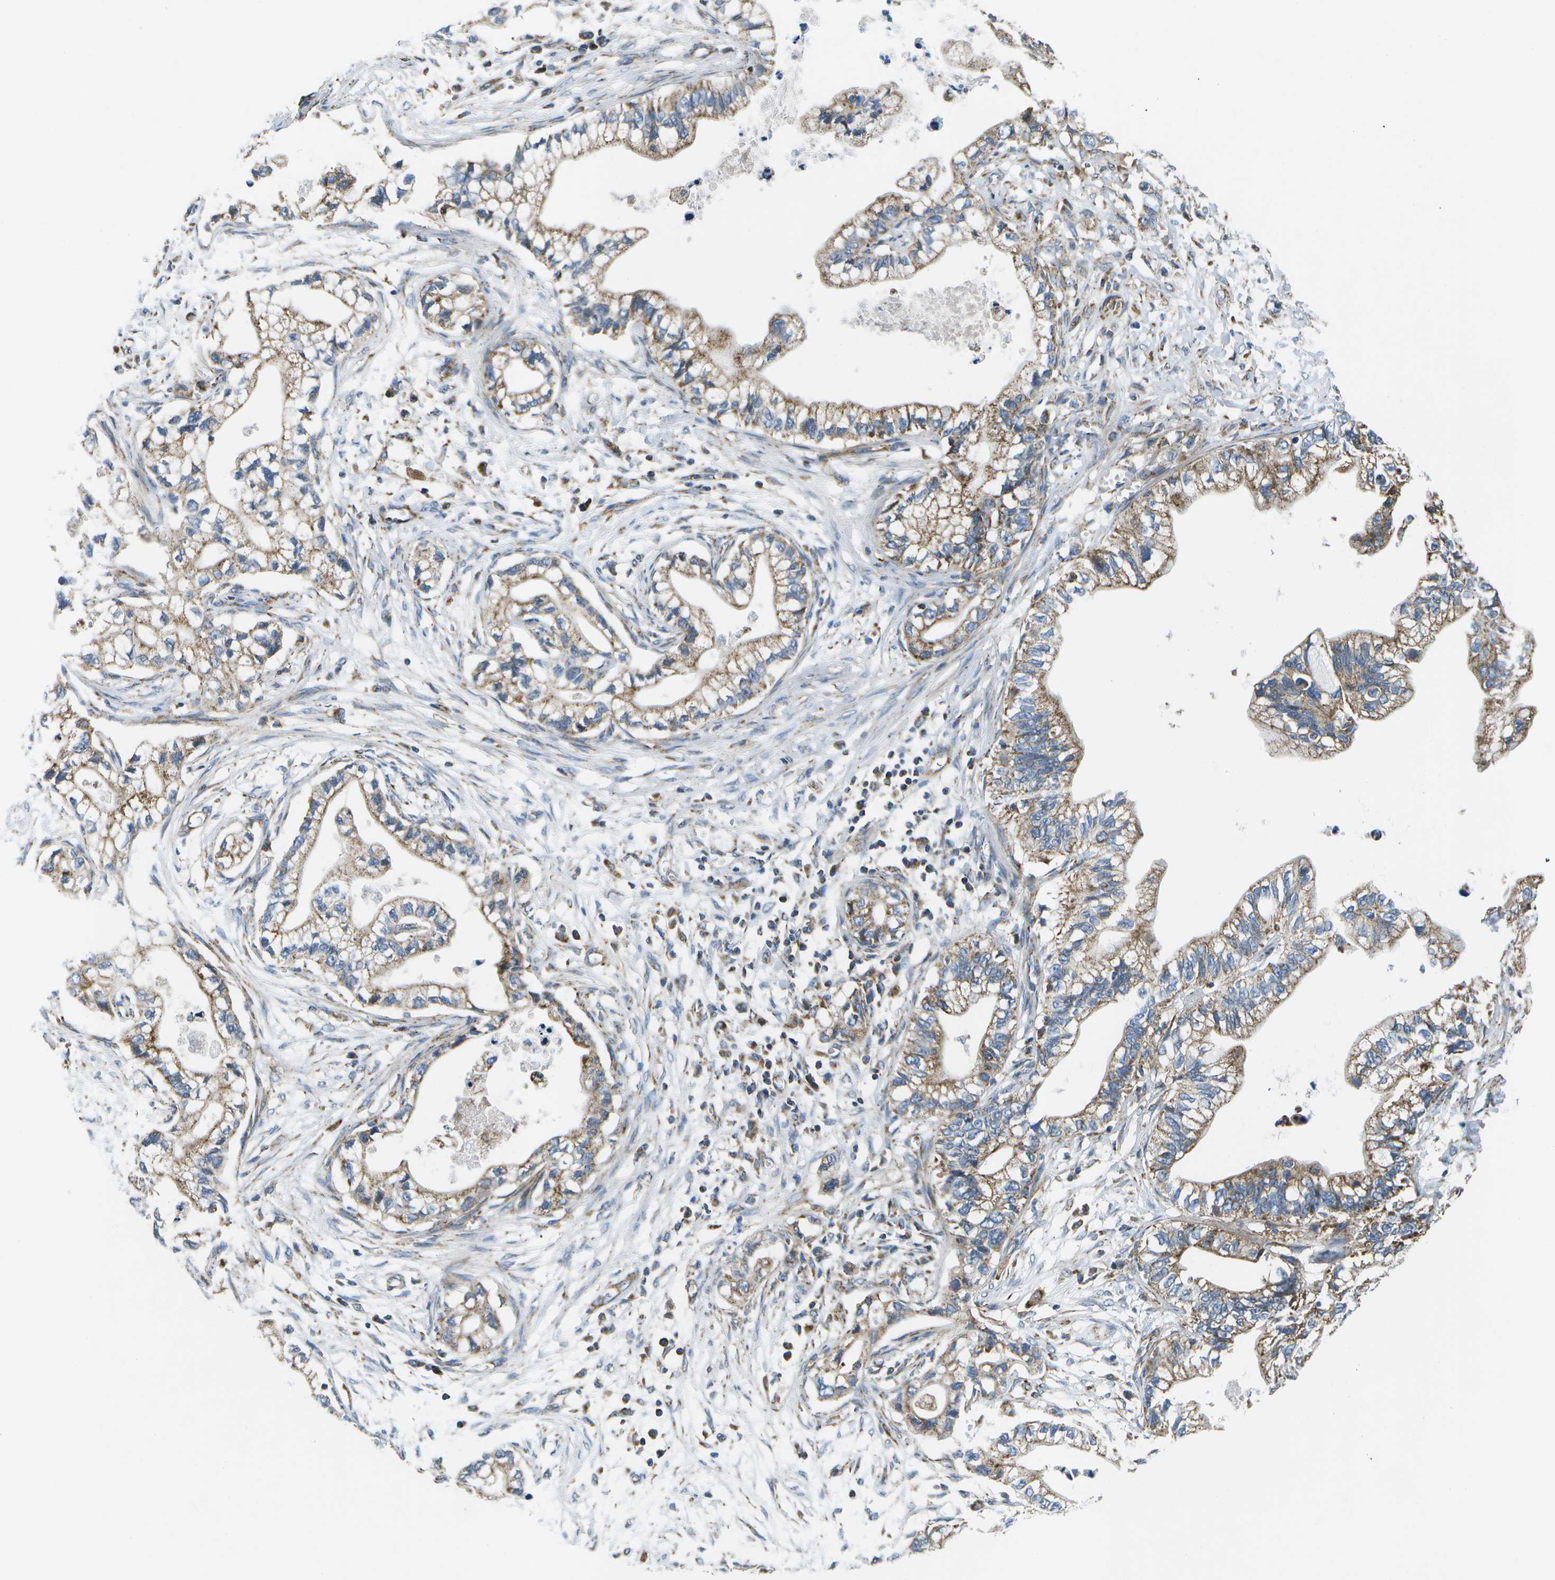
{"staining": {"intensity": "moderate", "quantity": "25%-75%", "location": "cytoplasmic/membranous"}, "tissue": "pancreatic cancer", "cell_type": "Tumor cells", "image_type": "cancer", "snomed": [{"axis": "morphology", "description": "Adenocarcinoma, NOS"}, {"axis": "topography", "description": "Pancreas"}], "caption": "IHC of pancreatic cancer (adenocarcinoma) exhibits medium levels of moderate cytoplasmic/membranous expression in about 25%-75% of tumor cells.", "gene": "MVK", "patient": {"sex": "male", "age": 56}}